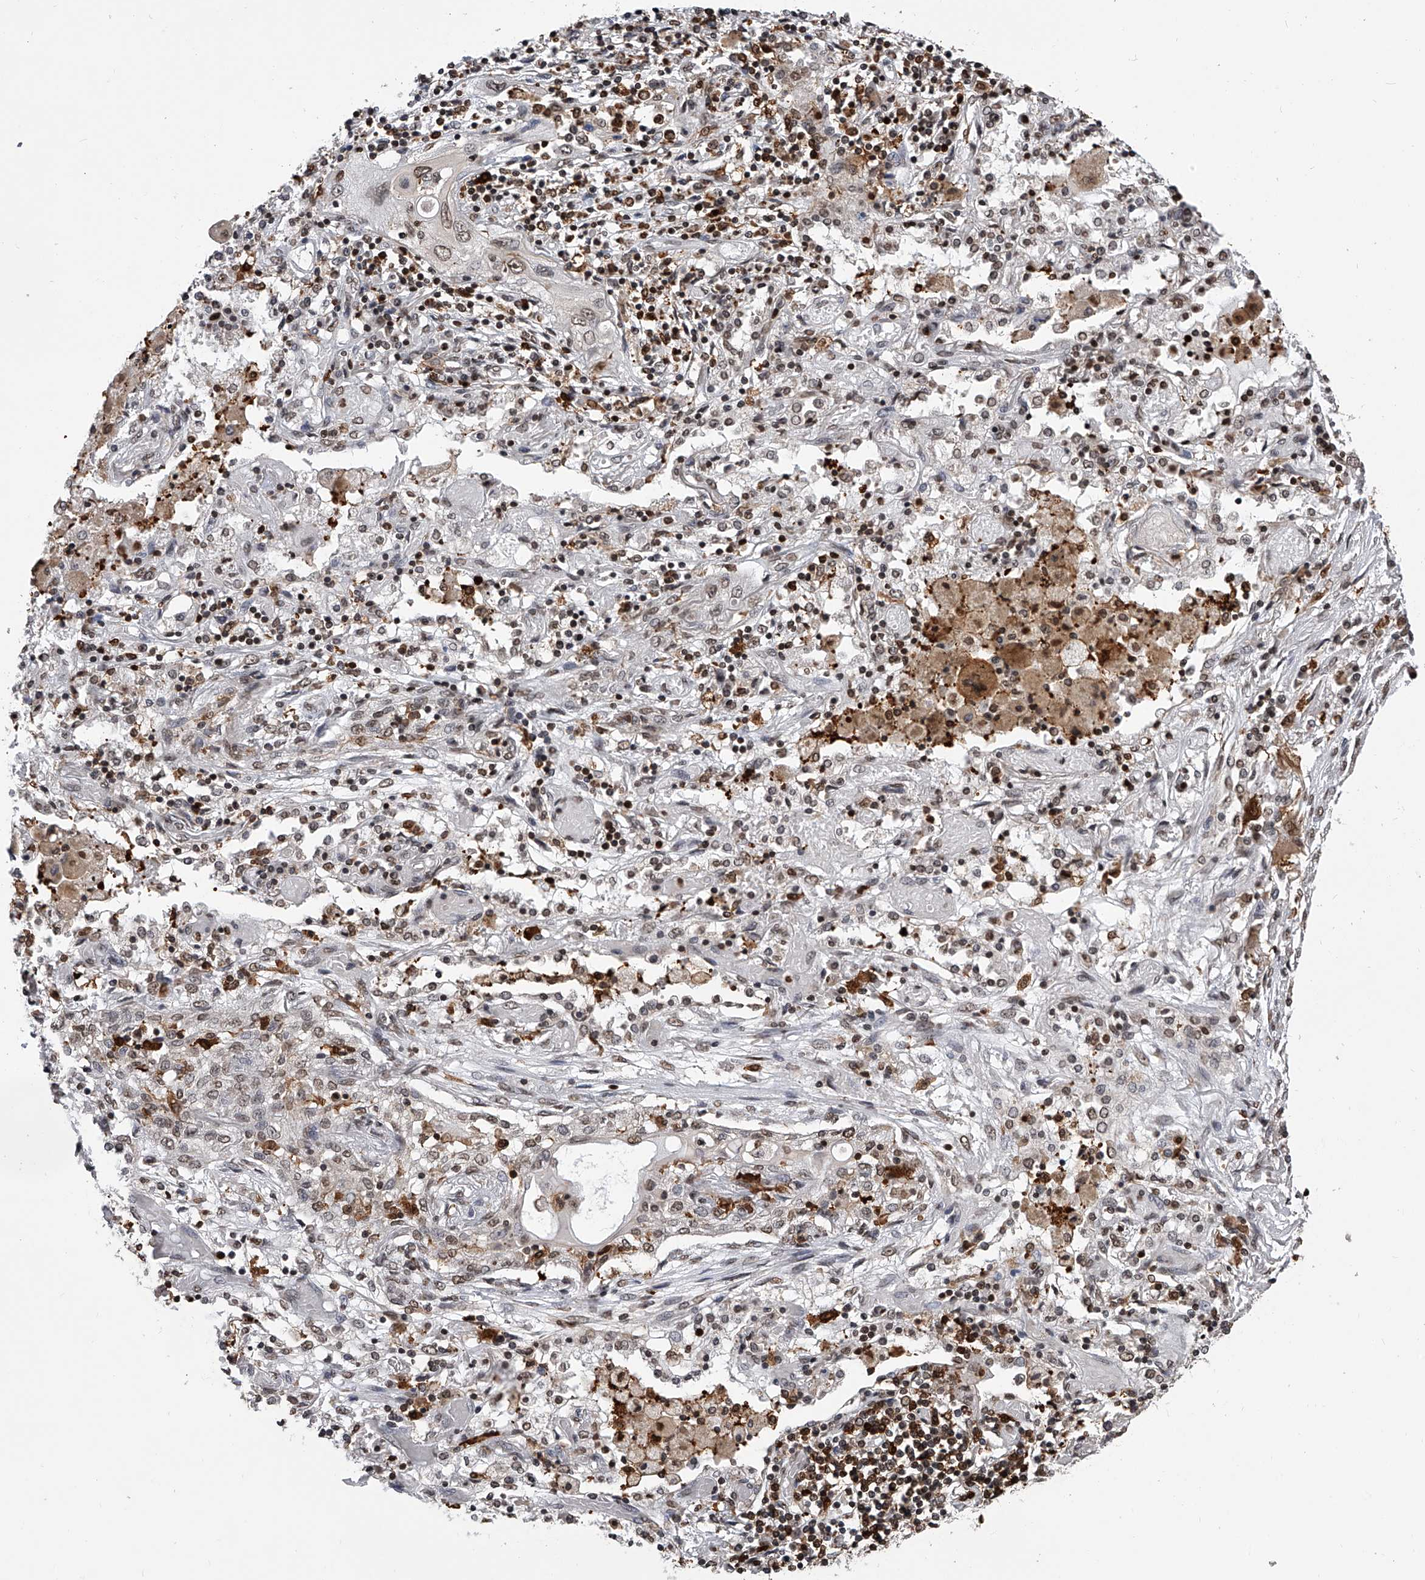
{"staining": {"intensity": "weak", "quantity": "<25%", "location": "nuclear"}, "tissue": "lung cancer", "cell_type": "Tumor cells", "image_type": "cancer", "snomed": [{"axis": "morphology", "description": "Squamous cell carcinoma, NOS"}, {"axis": "topography", "description": "Lung"}], "caption": "This photomicrograph is of lung cancer (squamous cell carcinoma) stained with immunohistochemistry to label a protein in brown with the nuclei are counter-stained blue. There is no positivity in tumor cells.", "gene": "CFAP410", "patient": {"sex": "female", "age": 47}}